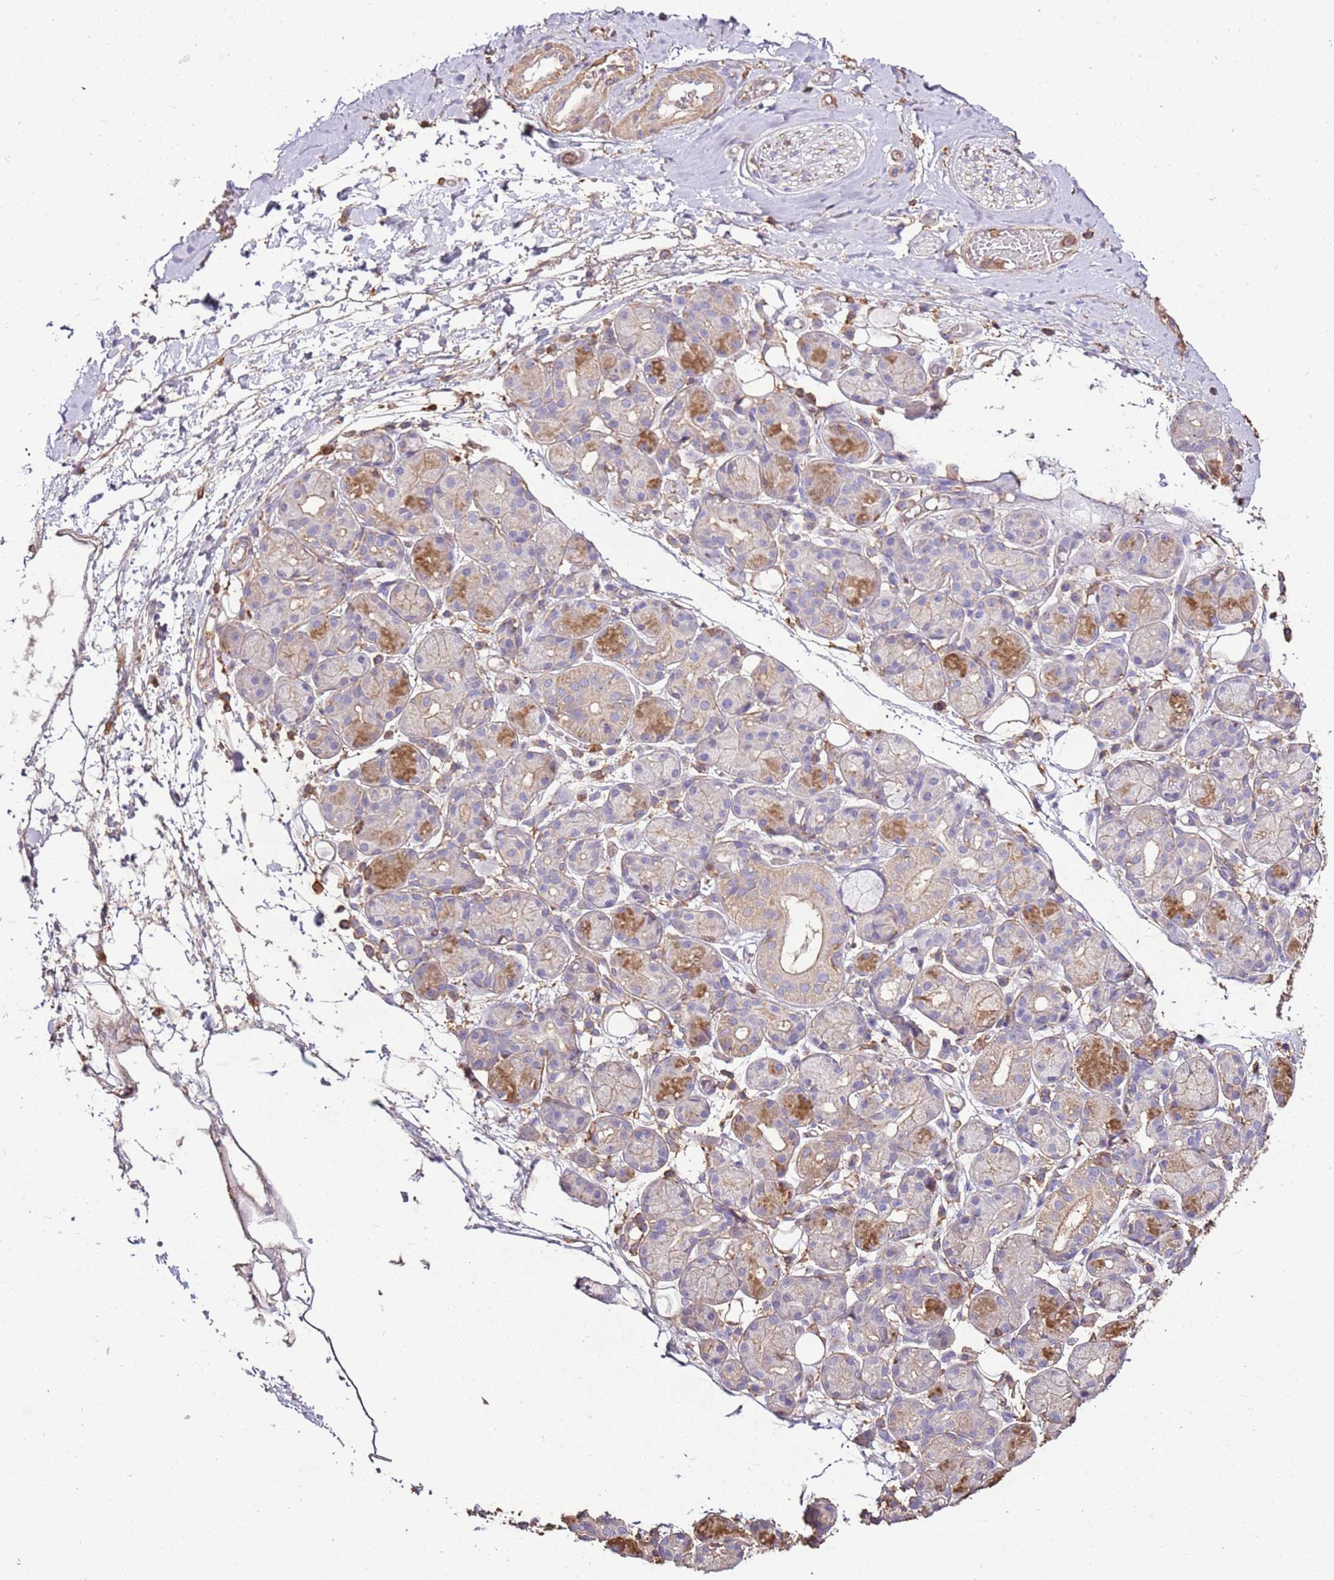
{"staining": {"intensity": "weak", "quantity": ">75%", "location": "cytoplasmic/membranous"}, "tissue": "adipose tissue", "cell_type": "Adipocytes", "image_type": "normal", "snomed": [{"axis": "morphology", "description": "Normal tissue, NOS"}, {"axis": "topography", "description": "Salivary gland"}, {"axis": "topography", "description": "Peripheral nerve tissue"}], "caption": "DAB immunohistochemical staining of benign human adipose tissue exhibits weak cytoplasmic/membranous protein staining in approximately >75% of adipocytes. The staining is performed using DAB brown chromogen to label protein expression. The nuclei are counter-stained blue using hematoxylin.", "gene": "ARL10", "patient": {"sex": "male", "age": 62}}